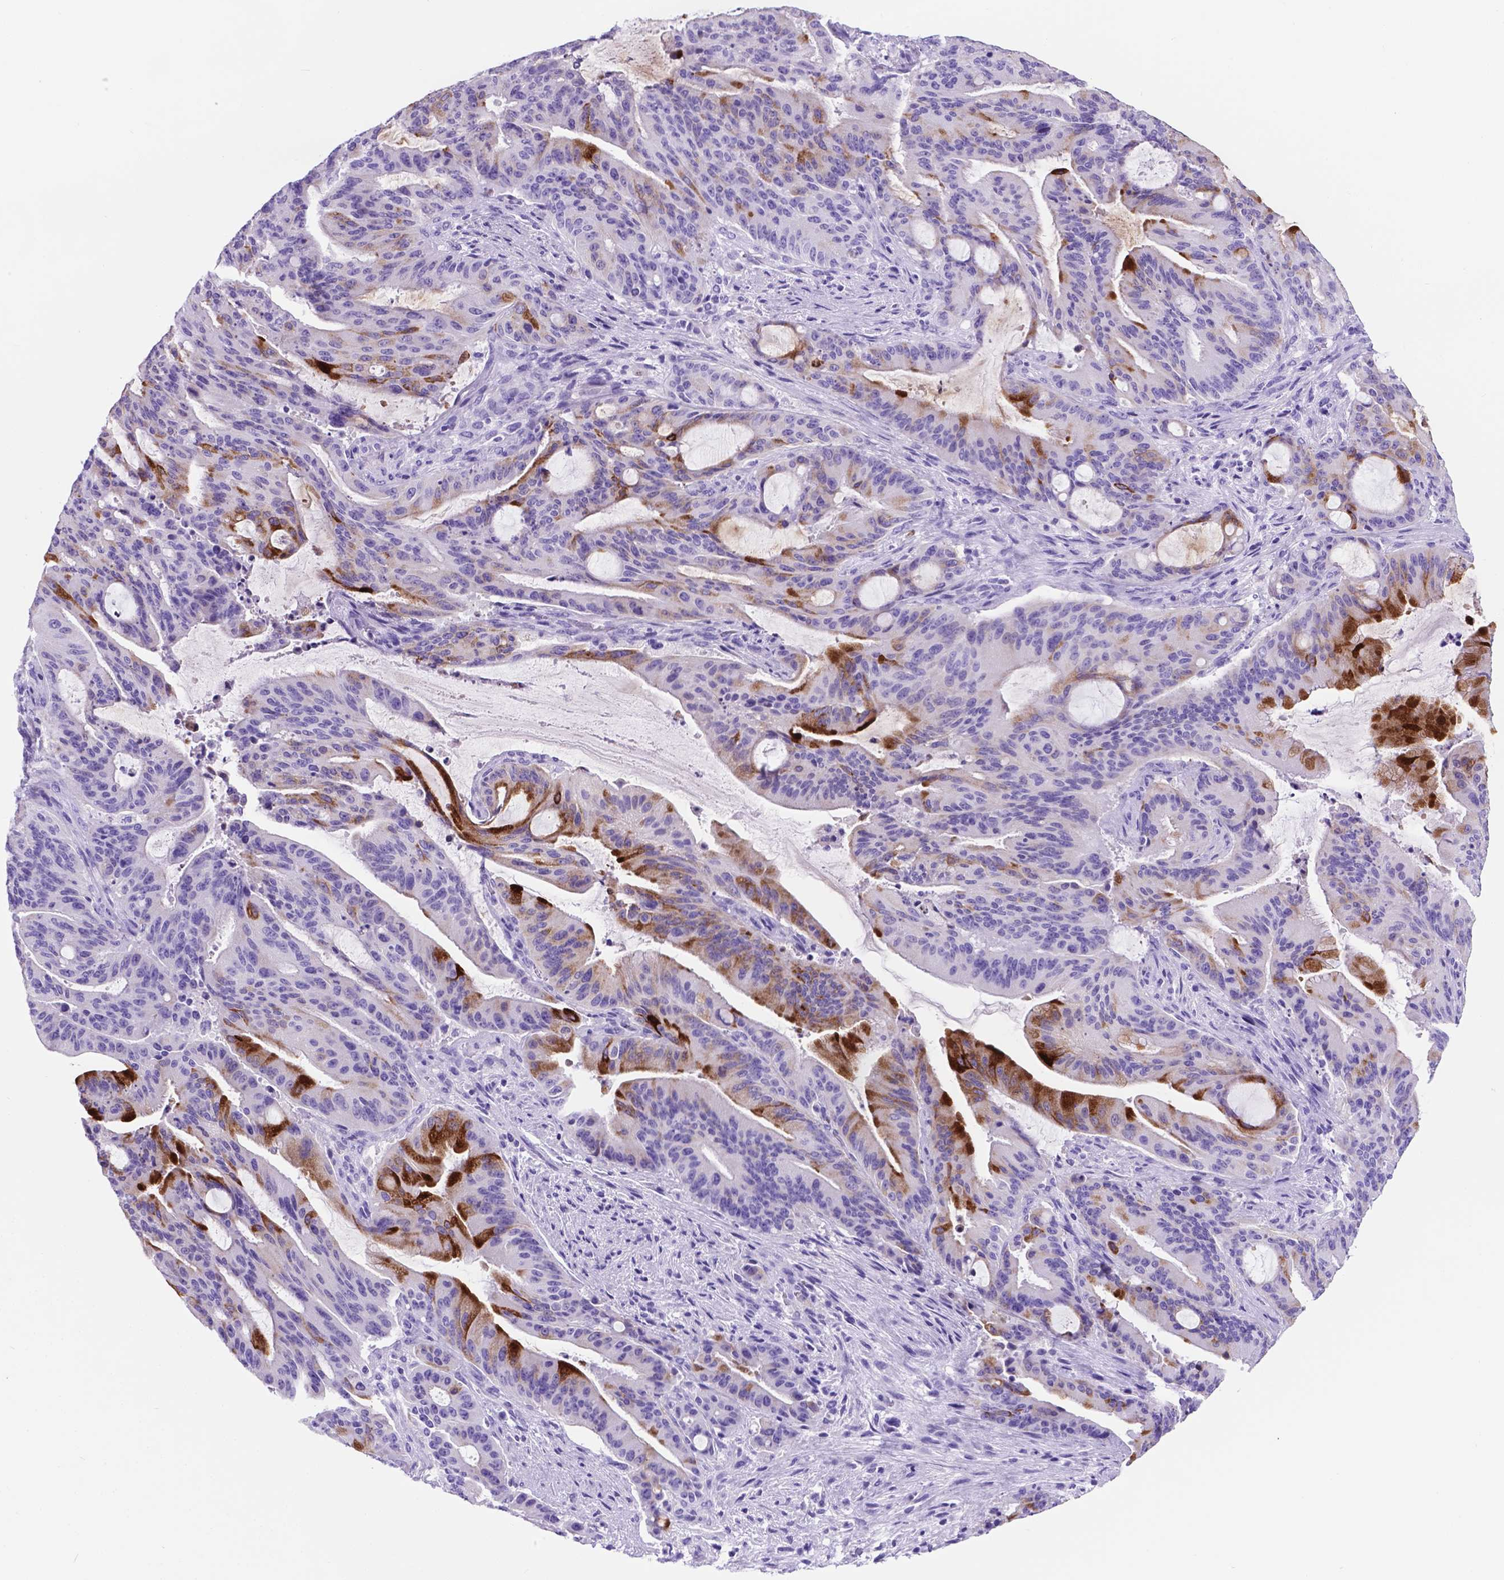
{"staining": {"intensity": "strong", "quantity": "<25%", "location": "cytoplasmic/membranous,nuclear"}, "tissue": "liver cancer", "cell_type": "Tumor cells", "image_type": "cancer", "snomed": [{"axis": "morphology", "description": "Cholangiocarcinoma"}, {"axis": "topography", "description": "Liver"}], "caption": "Brown immunohistochemical staining in liver cholangiocarcinoma exhibits strong cytoplasmic/membranous and nuclear positivity in about <25% of tumor cells. The staining was performed using DAB (3,3'-diaminobenzidine) to visualize the protein expression in brown, while the nuclei were stained in blue with hematoxylin (Magnification: 20x).", "gene": "C17orf107", "patient": {"sex": "female", "age": 73}}